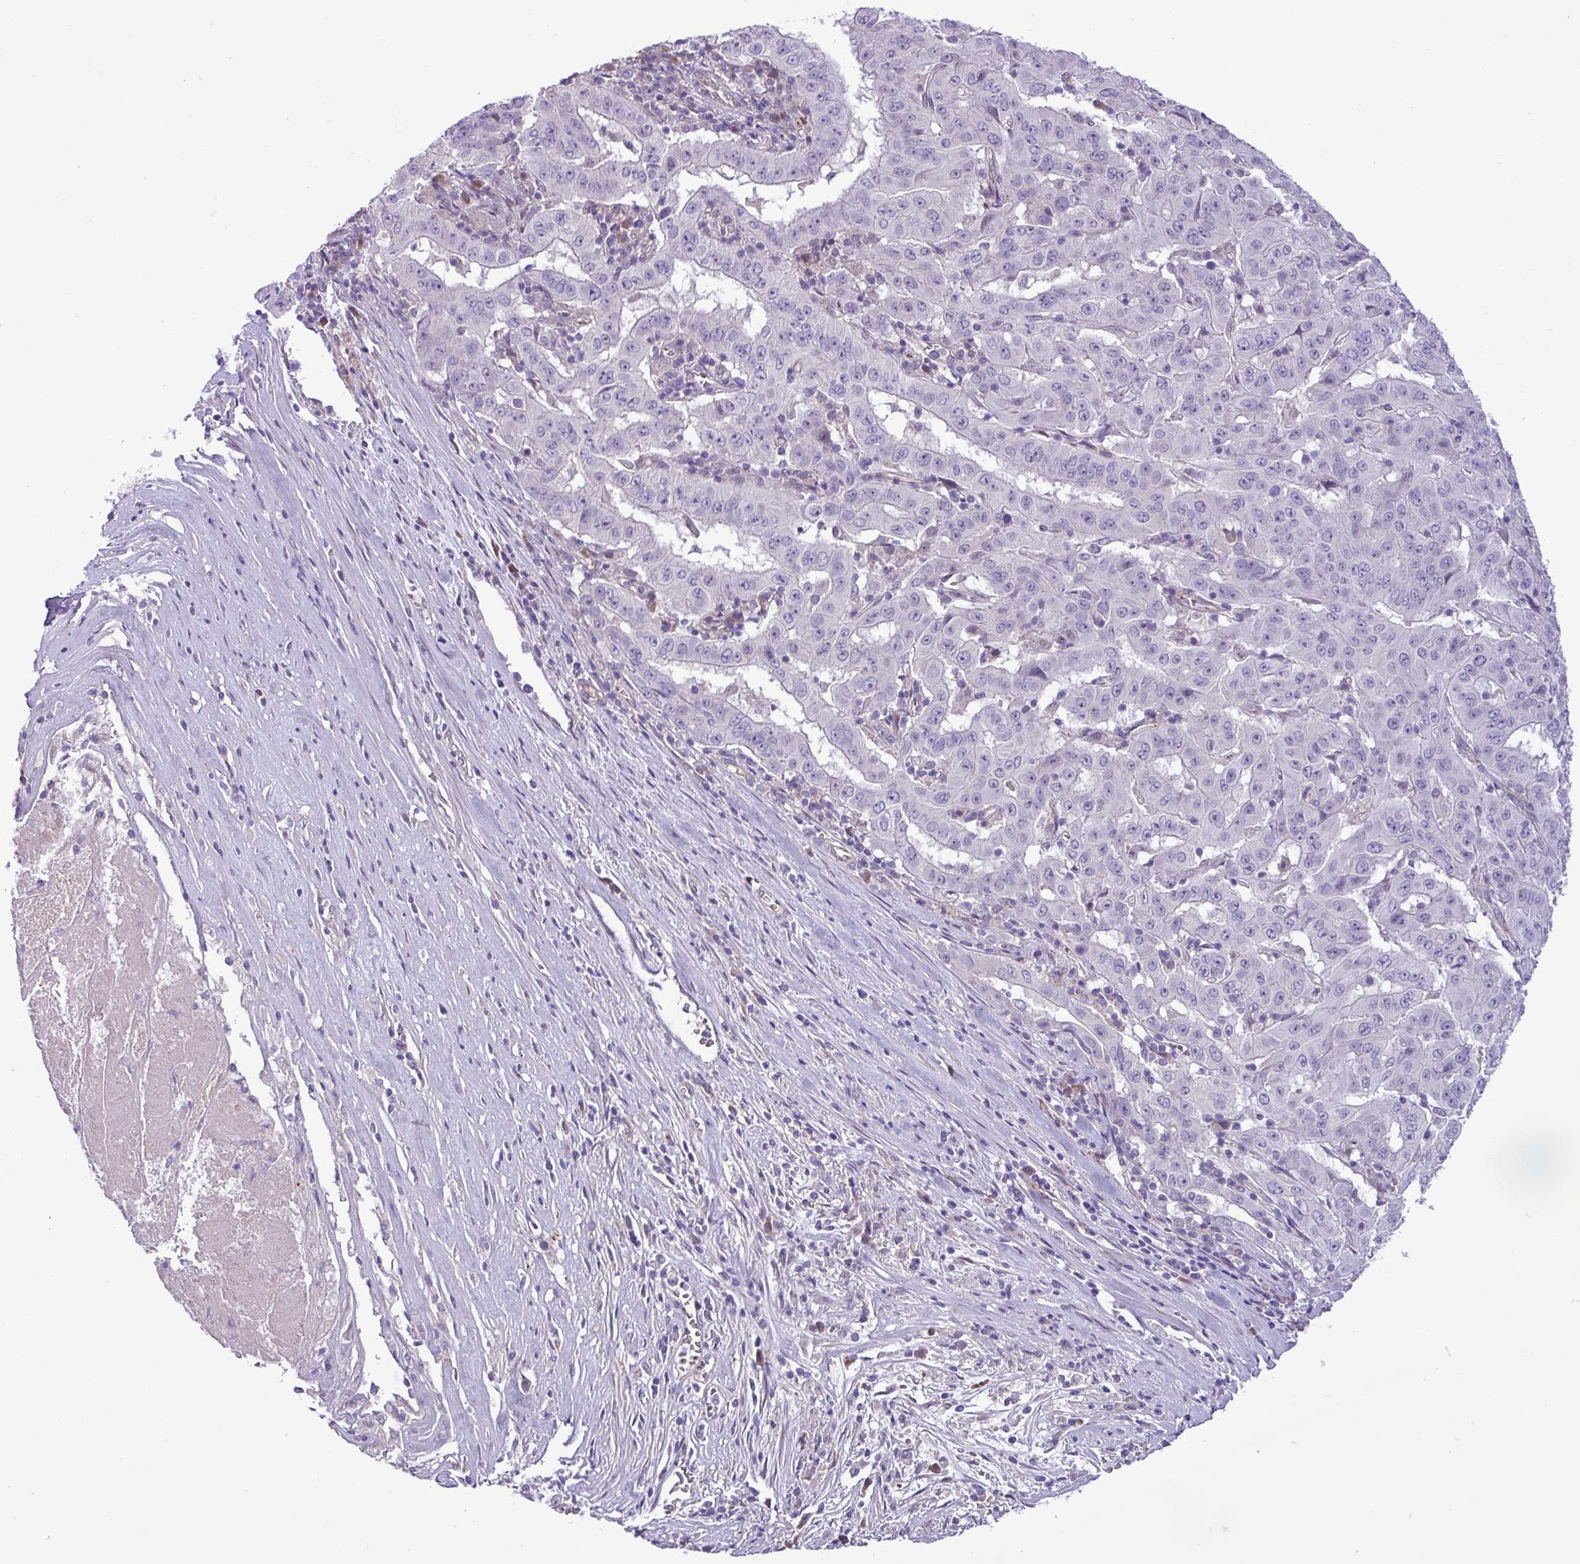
{"staining": {"intensity": "negative", "quantity": "none", "location": "none"}, "tissue": "pancreatic cancer", "cell_type": "Tumor cells", "image_type": "cancer", "snomed": [{"axis": "morphology", "description": "Adenocarcinoma, NOS"}, {"axis": "topography", "description": "Pancreas"}], "caption": "A high-resolution histopathology image shows immunohistochemistry (IHC) staining of pancreatic adenocarcinoma, which reveals no significant staining in tumor cells. Brightfield microscopy of immunohistochemistry stained with DAB (3,3'-diaminobenzidine) (brown) and hematoxylin (blue), captured at high magnification.", "gene": "SPINK8", "patient": {"sex": "male", "age": 63}}